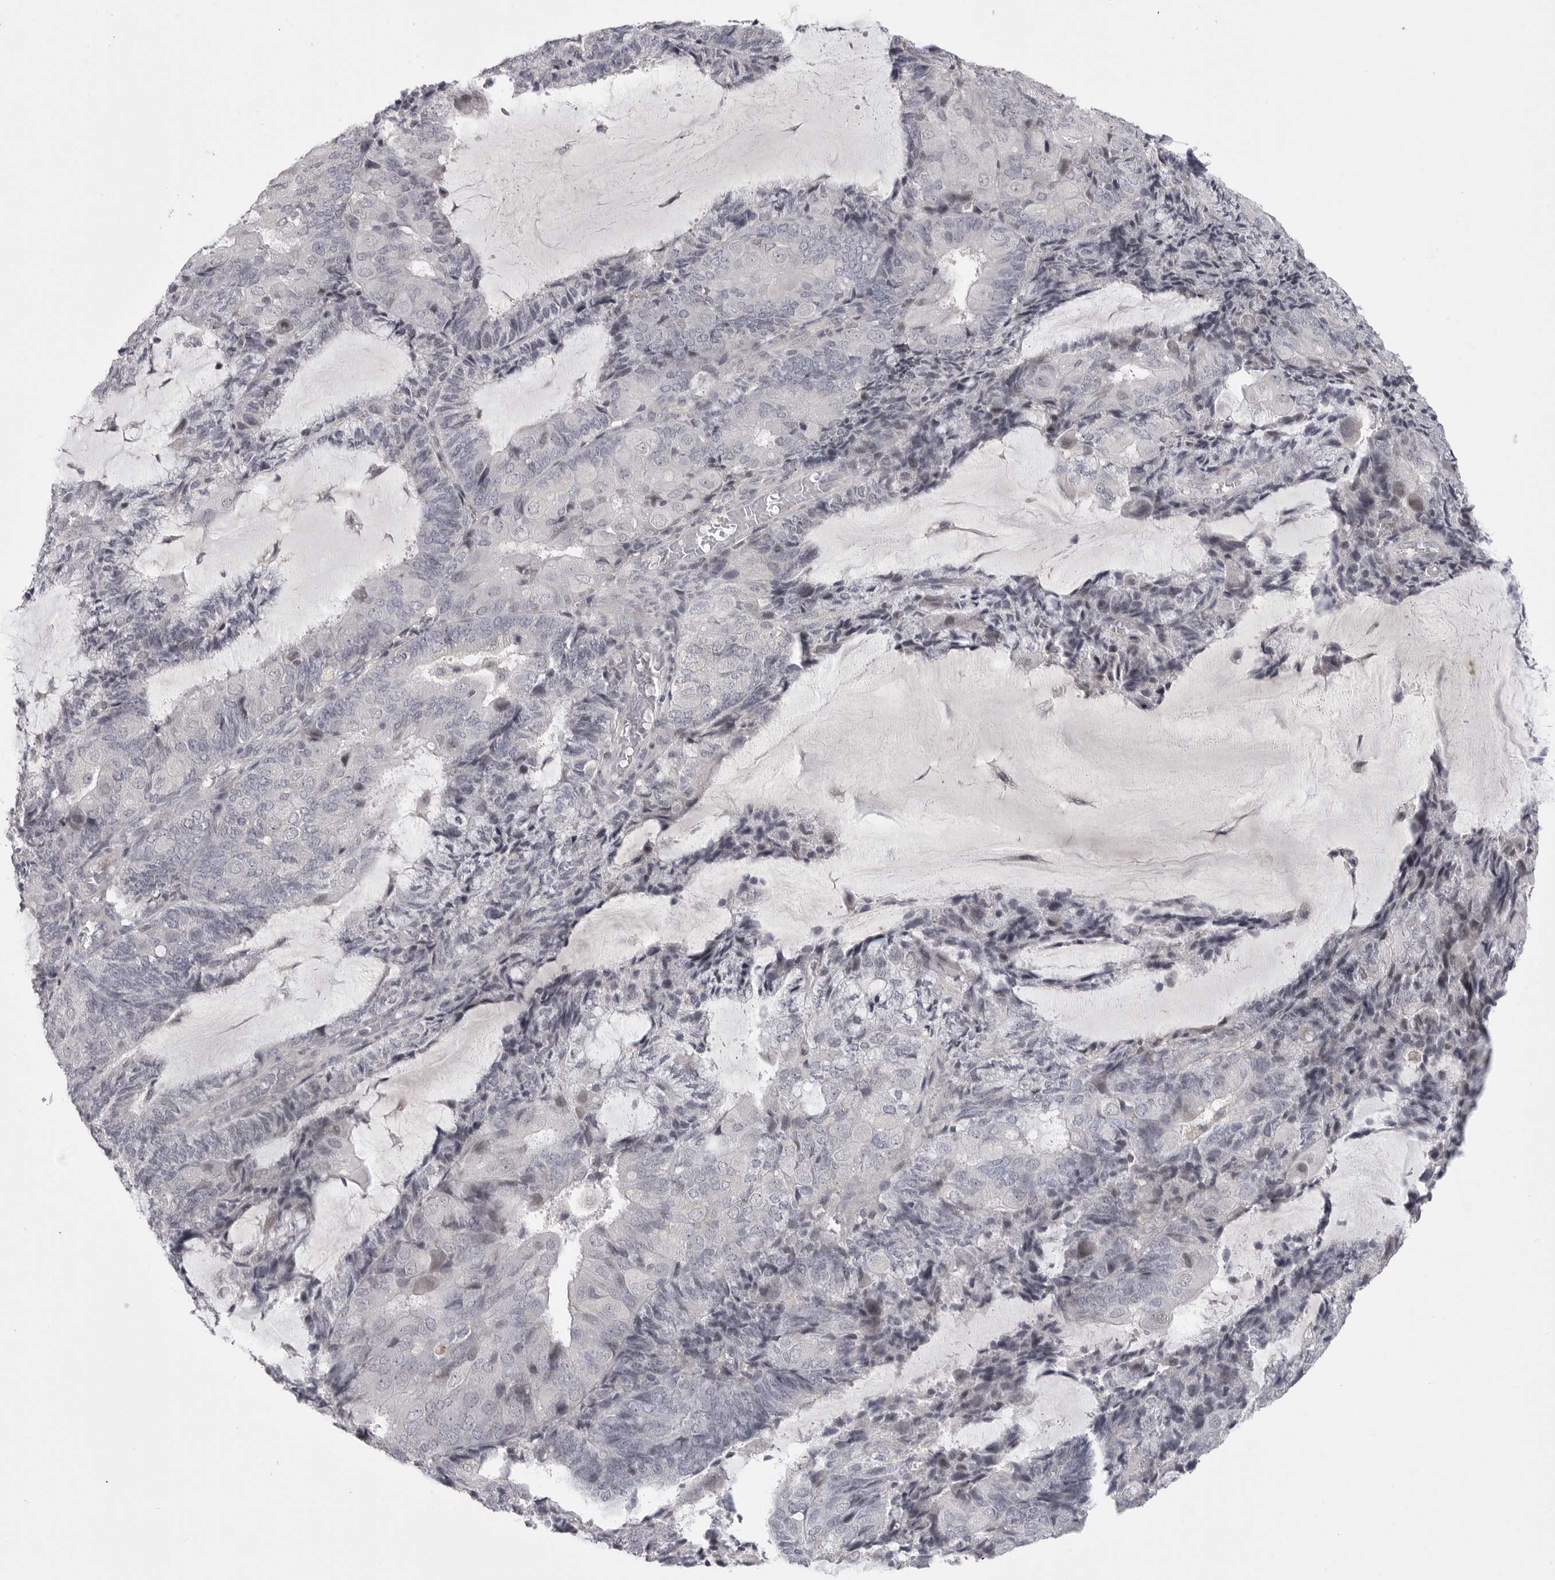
{"staining": {"intensity": "negative", "quantity": "none", "location": "none"}, "tissue": "endometrial cancer", "cell_type": "Tumor cells", "image_type": "cancer", "snomed": [{"axis": "morphology", "description": "Adenocarcinoma, NOS"}, {"axis": "topography", "description": "Endometrium"}], "caption": "Human endometrial adenocarcinoma stained for a protein using IHC reveals no staining in tumor cells.", "gene": "FBXO43", "patient": {"sex": "female", "age": 81}}